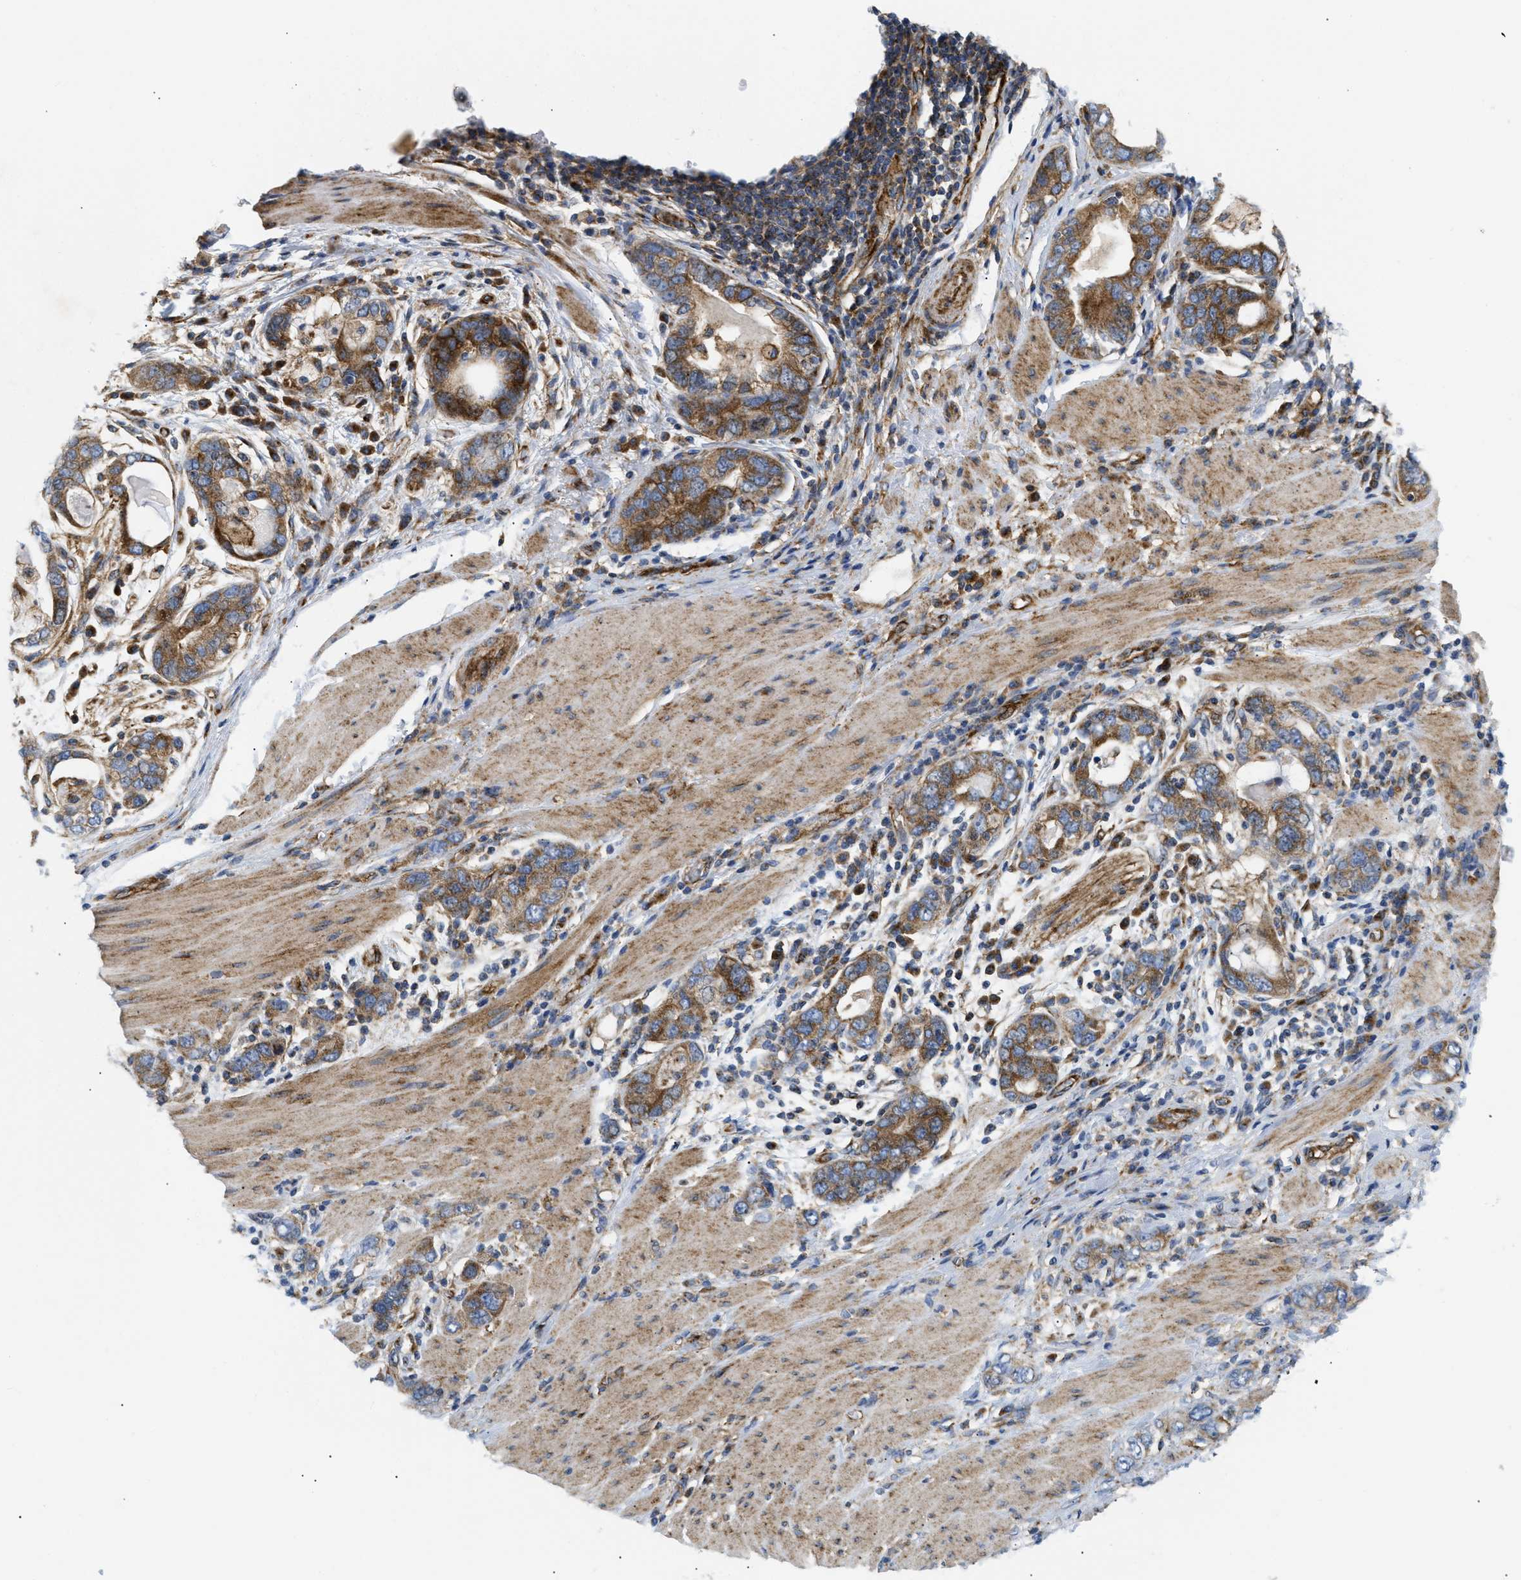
{"staining": {"intensity": "moderate", "quantity": ">75%", "location": "cytoplasmic/membranous"}, "tissue": "stomach cancer", "cell_type": "Tumor cells", "image_type": "cancer", "snomed": [{"axis": "morphology", "description": "Adenocarcinoma, NOS"}, {"axis": "topography", "description": "Stomach, lower"}], "caption": "Human stomach cancer (adenocarcinoma) stained for a protein (brown) displays moderate cytoplasmic/membranous positive staining in approximately >75% of tumor cells.", "gene": "DCTN4", "patient": {"sex": "female", "age": 93}}